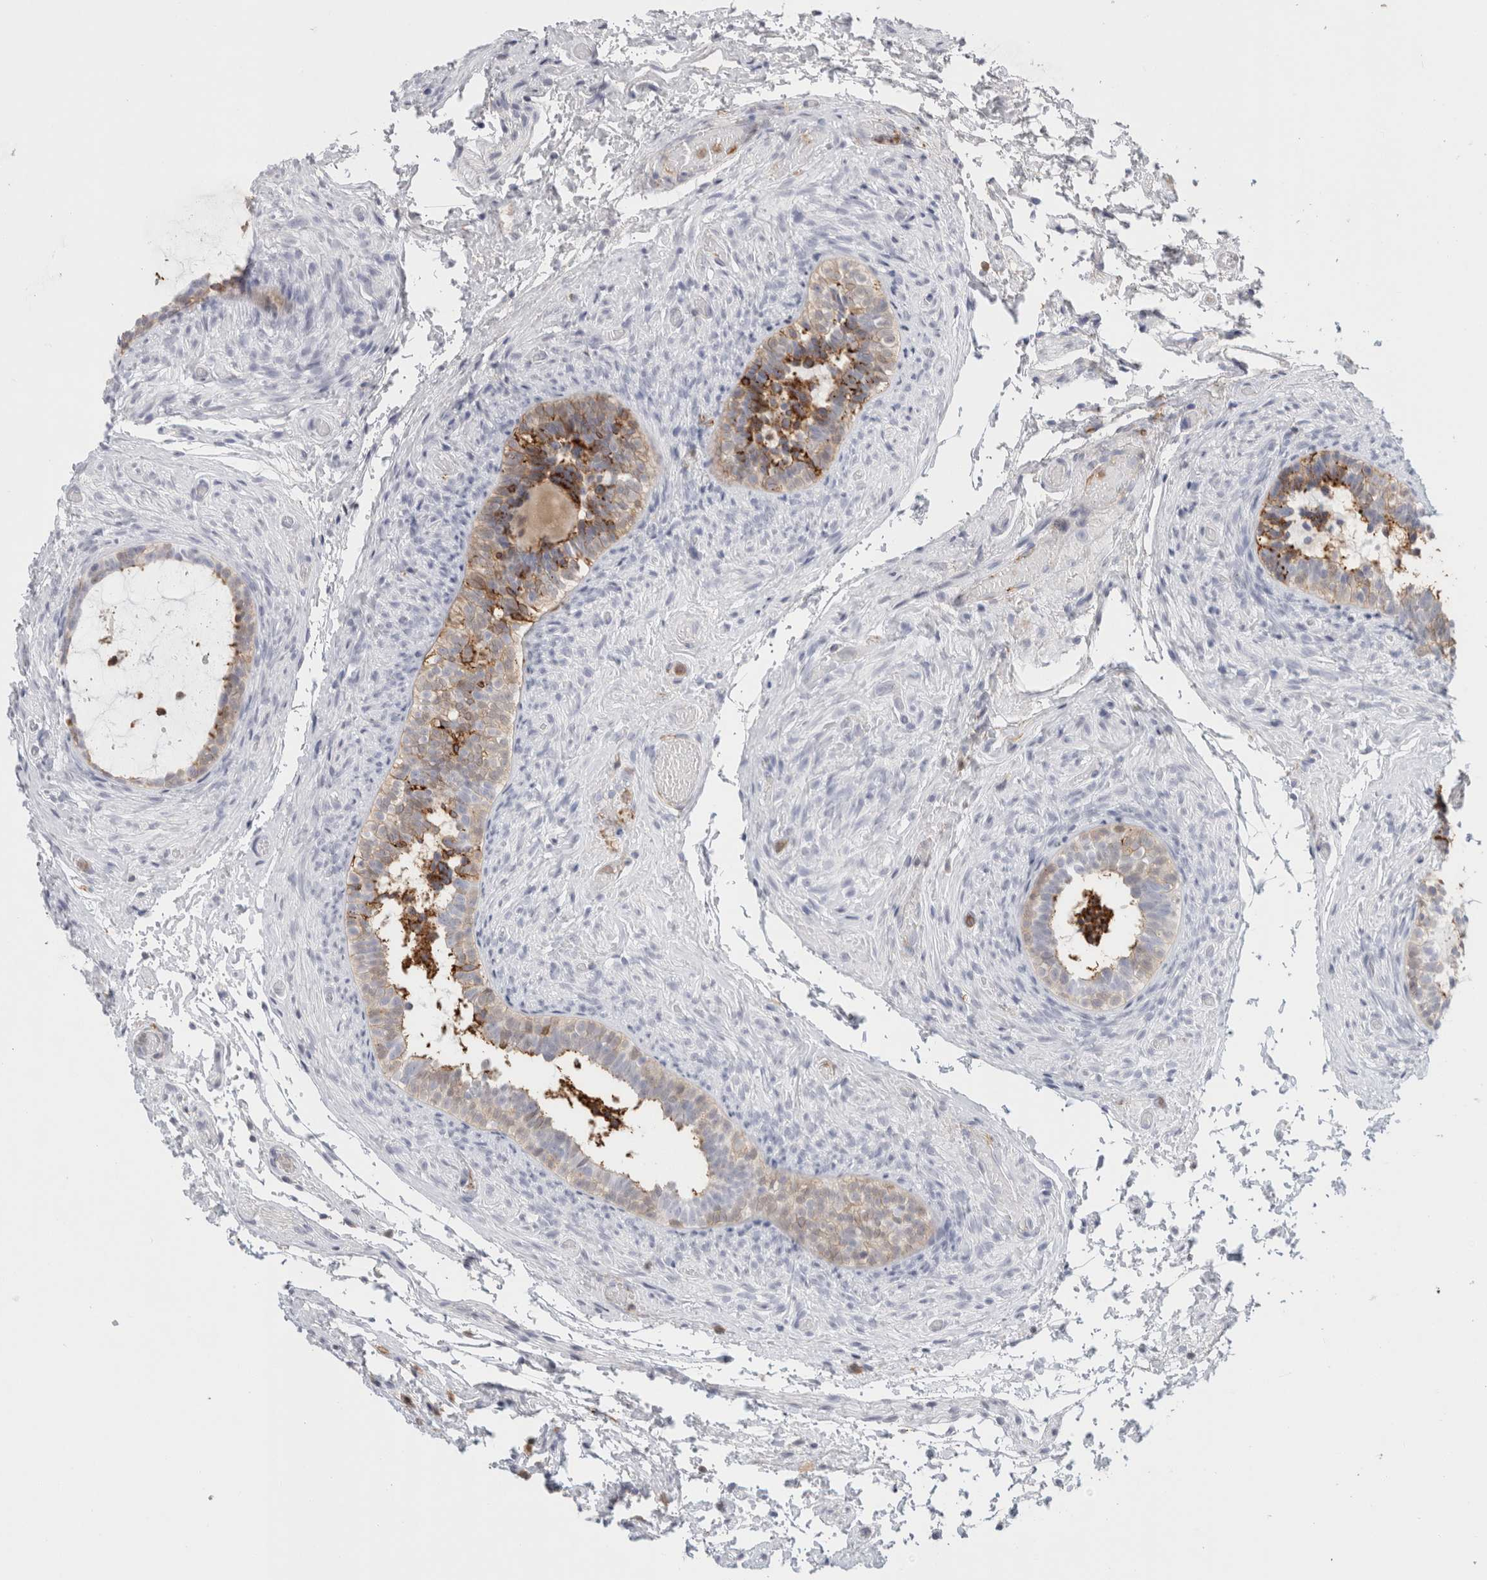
{"staining": {"intensity": "strong", "quantity": "25%-75%", "location": "cytoplasmic/membranous"}, "tissue": "epididymis", "cell_type": "Glandular cells", "image_type": "normal", "snomed": [{"axis": "morphology", "description": "Normal tissue, NOS"}, {"axis": "topography", "description": "Epididymis"}], "caption": "High-power microscopy captured an immunohistochemistry (IHC) micrograph of benign epididymis, revealing strong cytoplasmic/membranous expression in about 25%-75% of glandular cells. The protein is shown in brown color, while the nuclei are stained blue.", "gene": "P2RY2", "patient": {"sex": "male", "age": 5}}